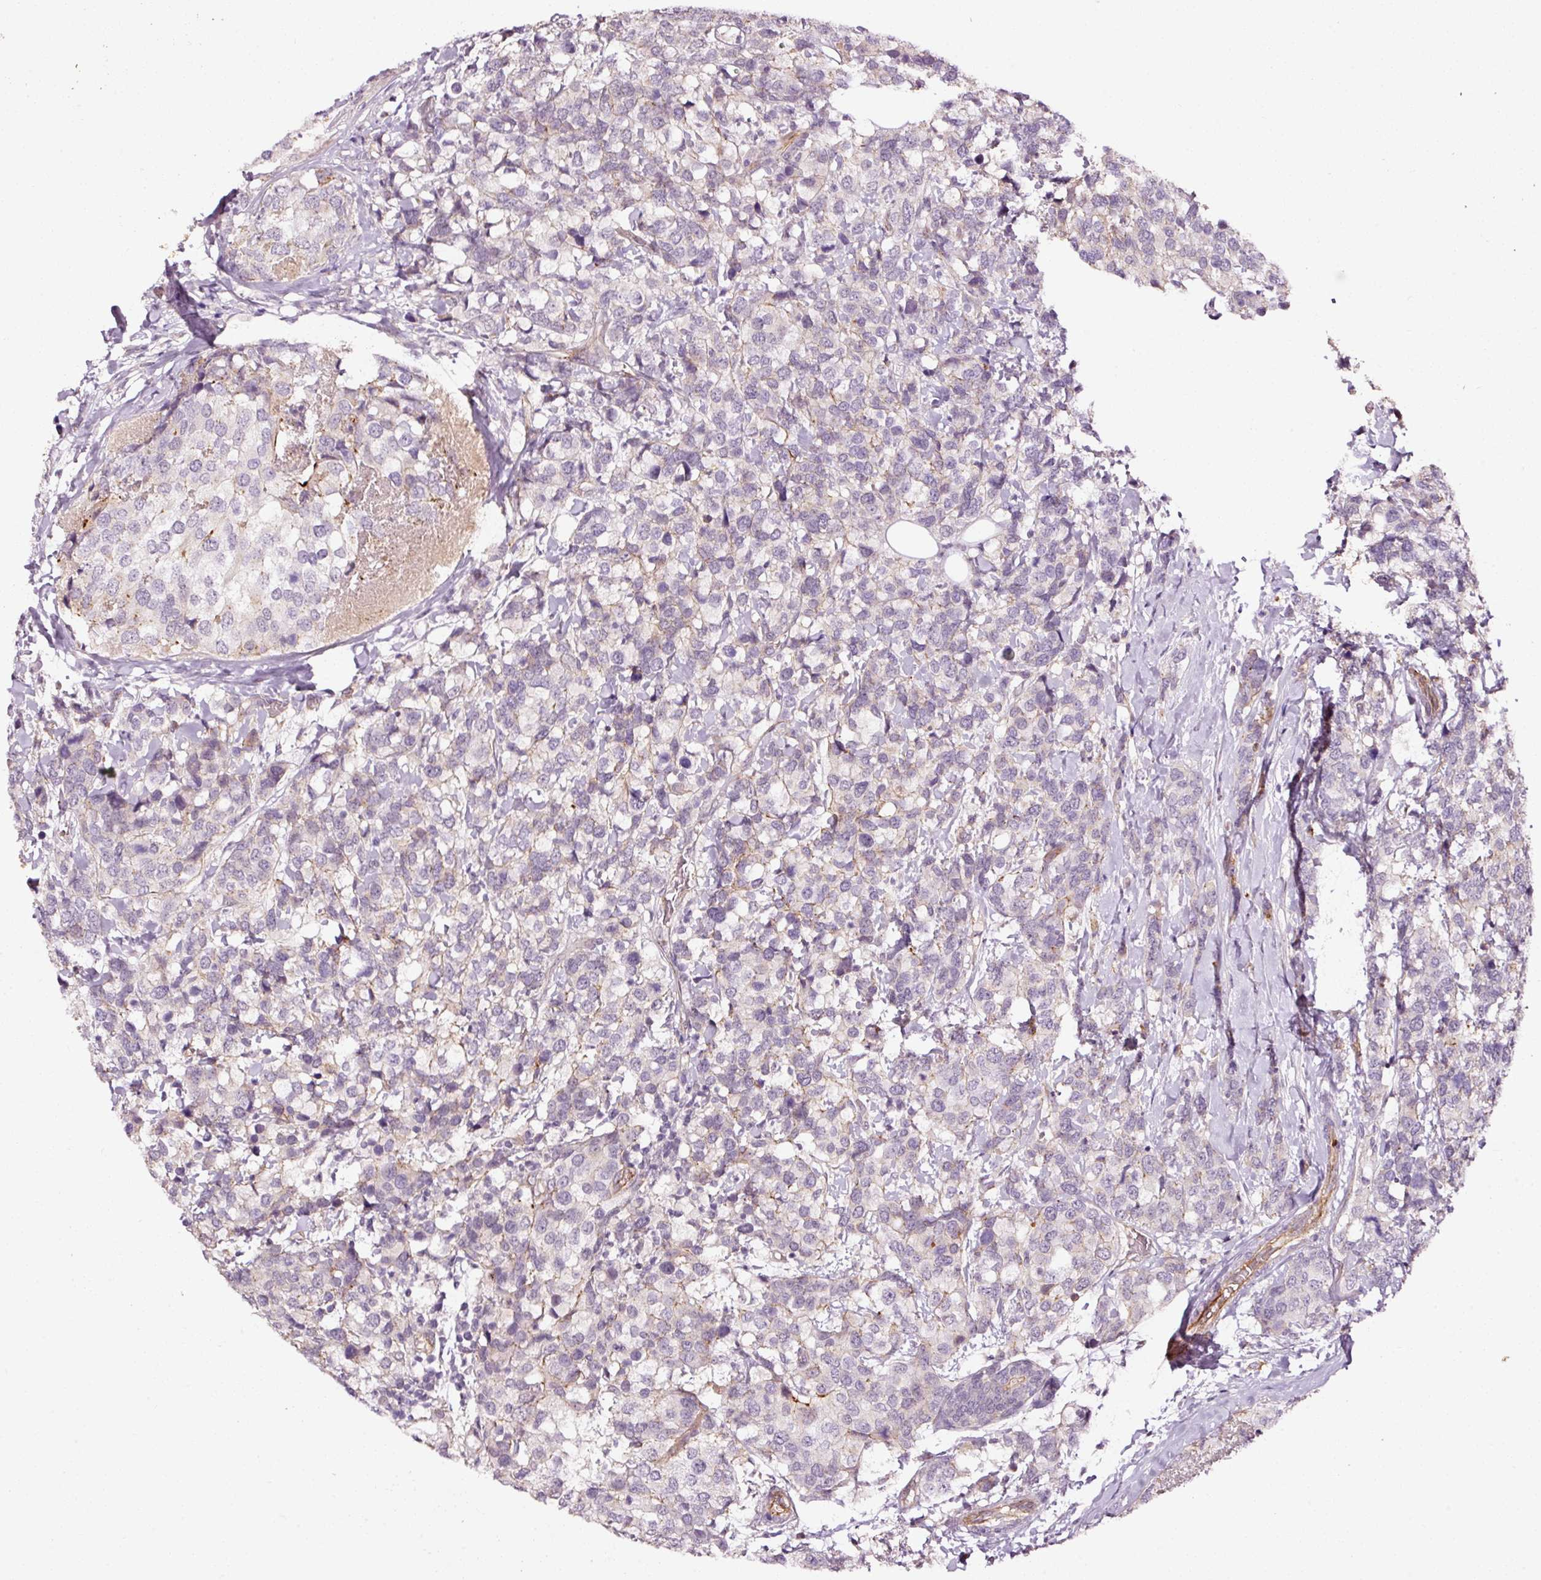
{"staining": {"intensity": "weak", "quantity": "<25%", "location": "cytoplasmic/membranous"}, "tissue": "breast cancer", "cell_type": "Tumor cells", "image_type": "cancer", "snomed": [{"axis": "morphology", "description": "Lobular carcinoma"}, {"axis": "topography", "description": "Breast"}], "caption": "DAB (3,3'-diaminobenzidine) immunohistochemical staining of human breast lobular carcinoma shows no significant staining in tumor cells. The staining was performed using DAB (3,3'-diaminobenzidine) to visualize the protein expression in brown, while the nuclei were stained in blue with hematoxylin (Magnification: 20x).", "gene": "ABCB4", "patient": {"sex": "female", "age": 59}}